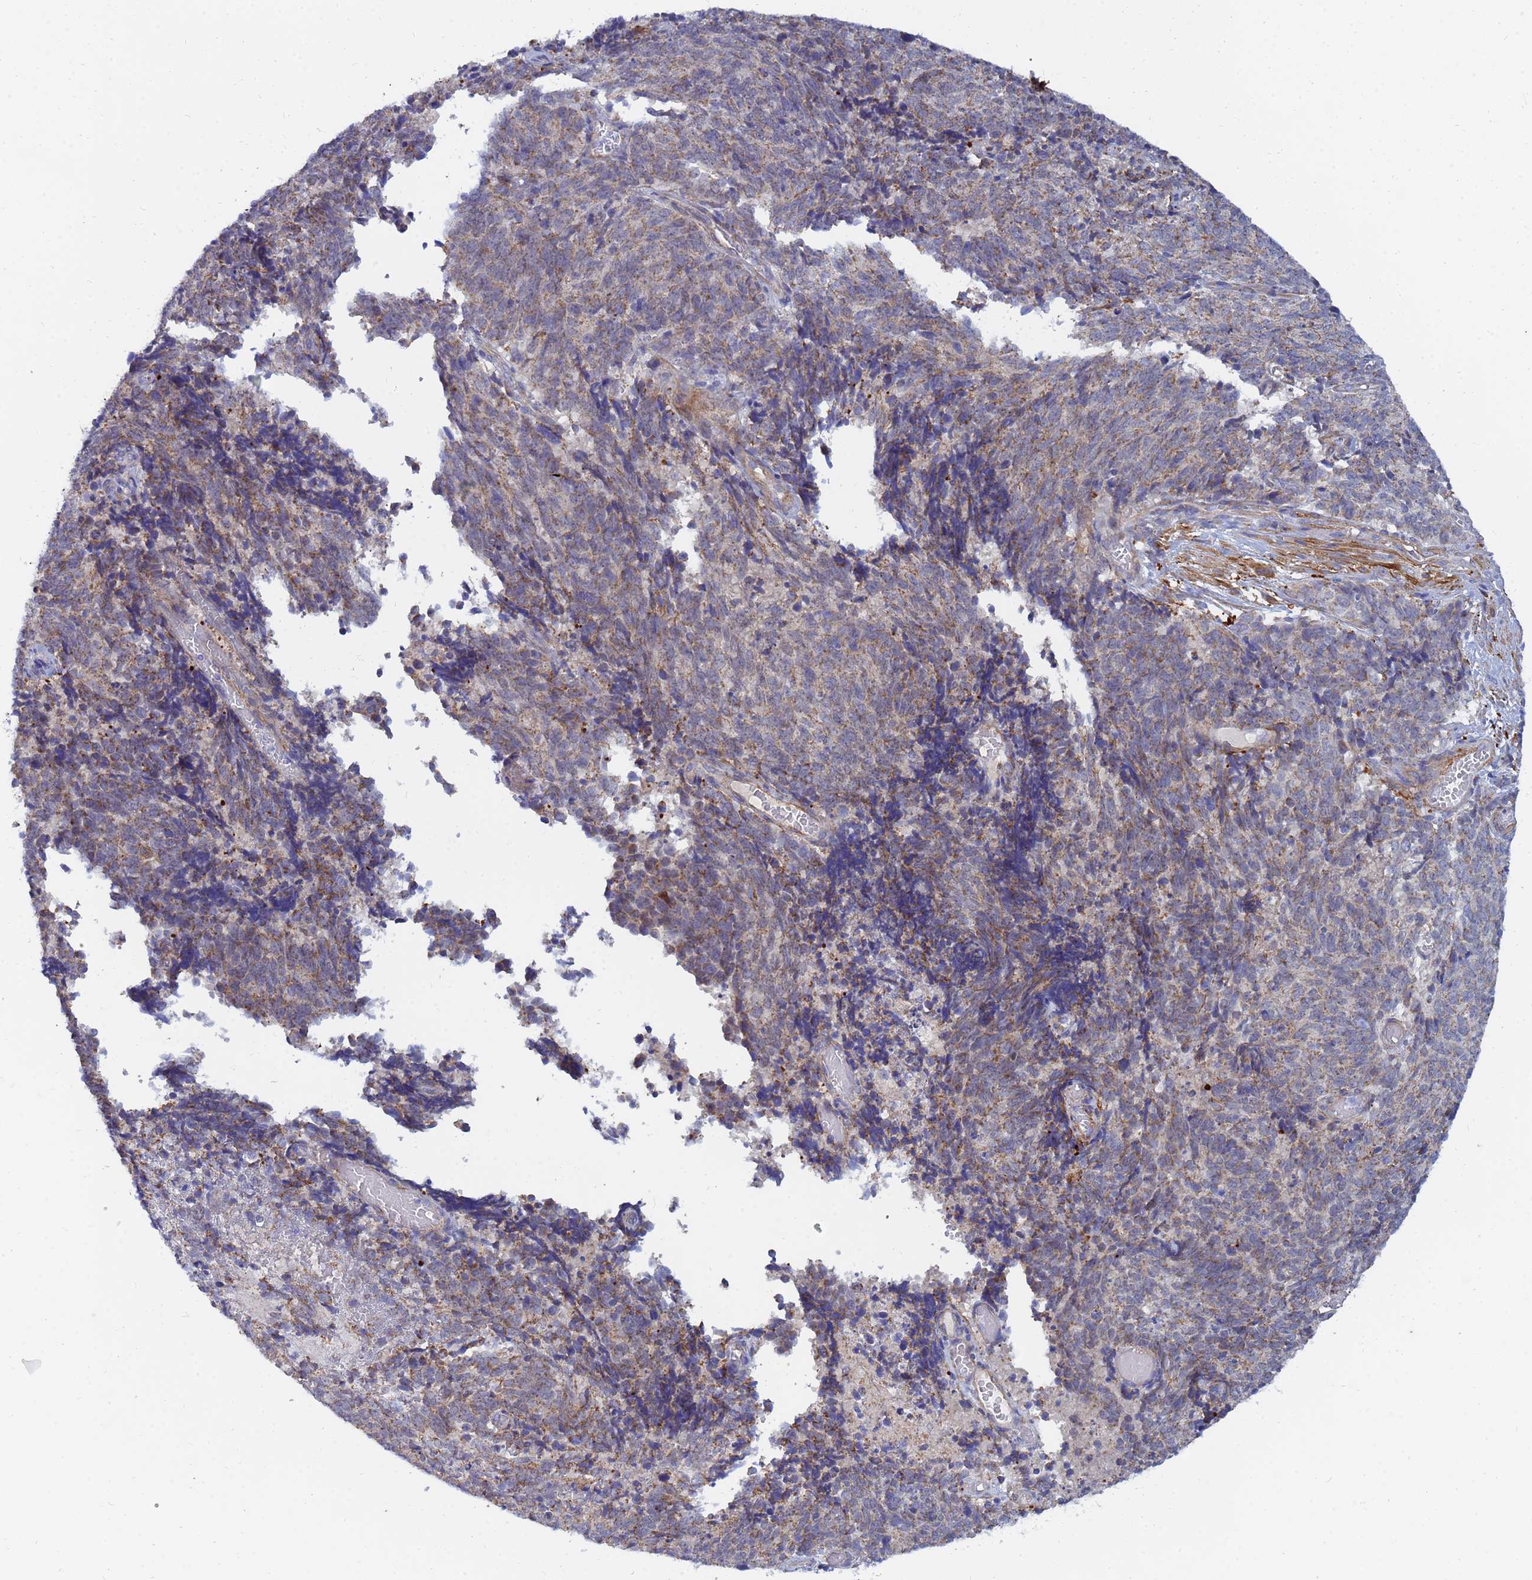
{"staining": {"intensity": "moderate", "quantity": ">75%", "location": "cytoplasmic/membranous"}, "tissue": "cervical cancer", "cell_type": "Tumor cells", "image_type": "cancer", "snomed": [{"axis": "morphology", "description": "Squamous cell carcinoma, NOS"}, {"axis": "topography", "description": "Cervix"}], "caption": "Cervical cancer (squamous cell carcinoma) was stained to show a protein in brown. There is medium levels of moderate cytoplasmic/membranous staining in about >75% of tumor cells.", "gene": "SDR39U1", "patient": {"sex": "female", "age": 29}}